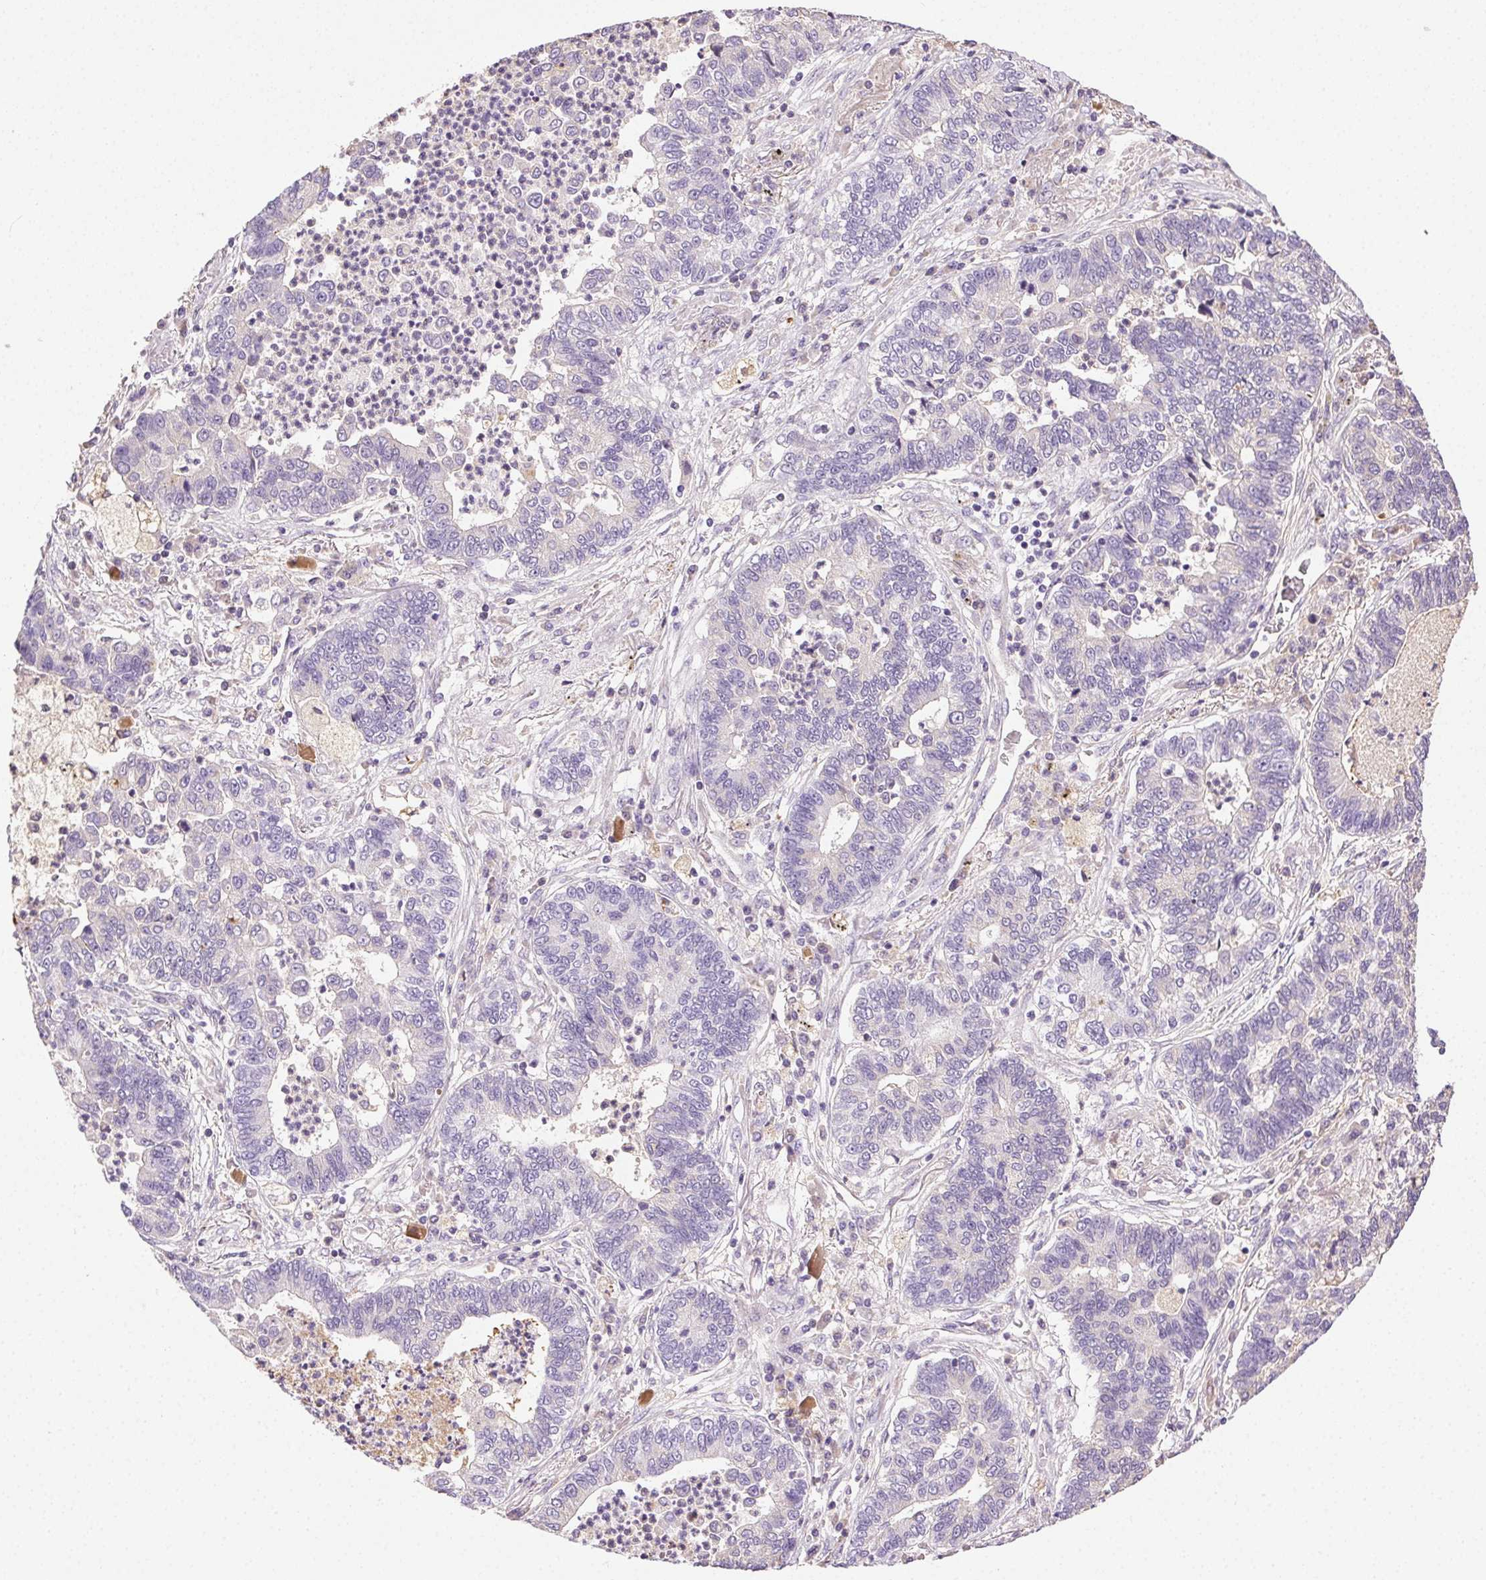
{"staining": {"intensity": "negative", "quantity": "none", "location": "none"}, "tissue": "lung cancer", "cell_type": "Tumor cells", "image_type": "cancer", "snomed": [{"axis": "morphology", "description": "Adenocarcinoma, NOS"}, {"axis": "topography", "description": "Lung"}], "caption": "Tumor cells show no significant expression in lung cancer (adenocarcinoma).", "gene": "BPIFB2", "patient": {"sex": "female", "age": 57}}